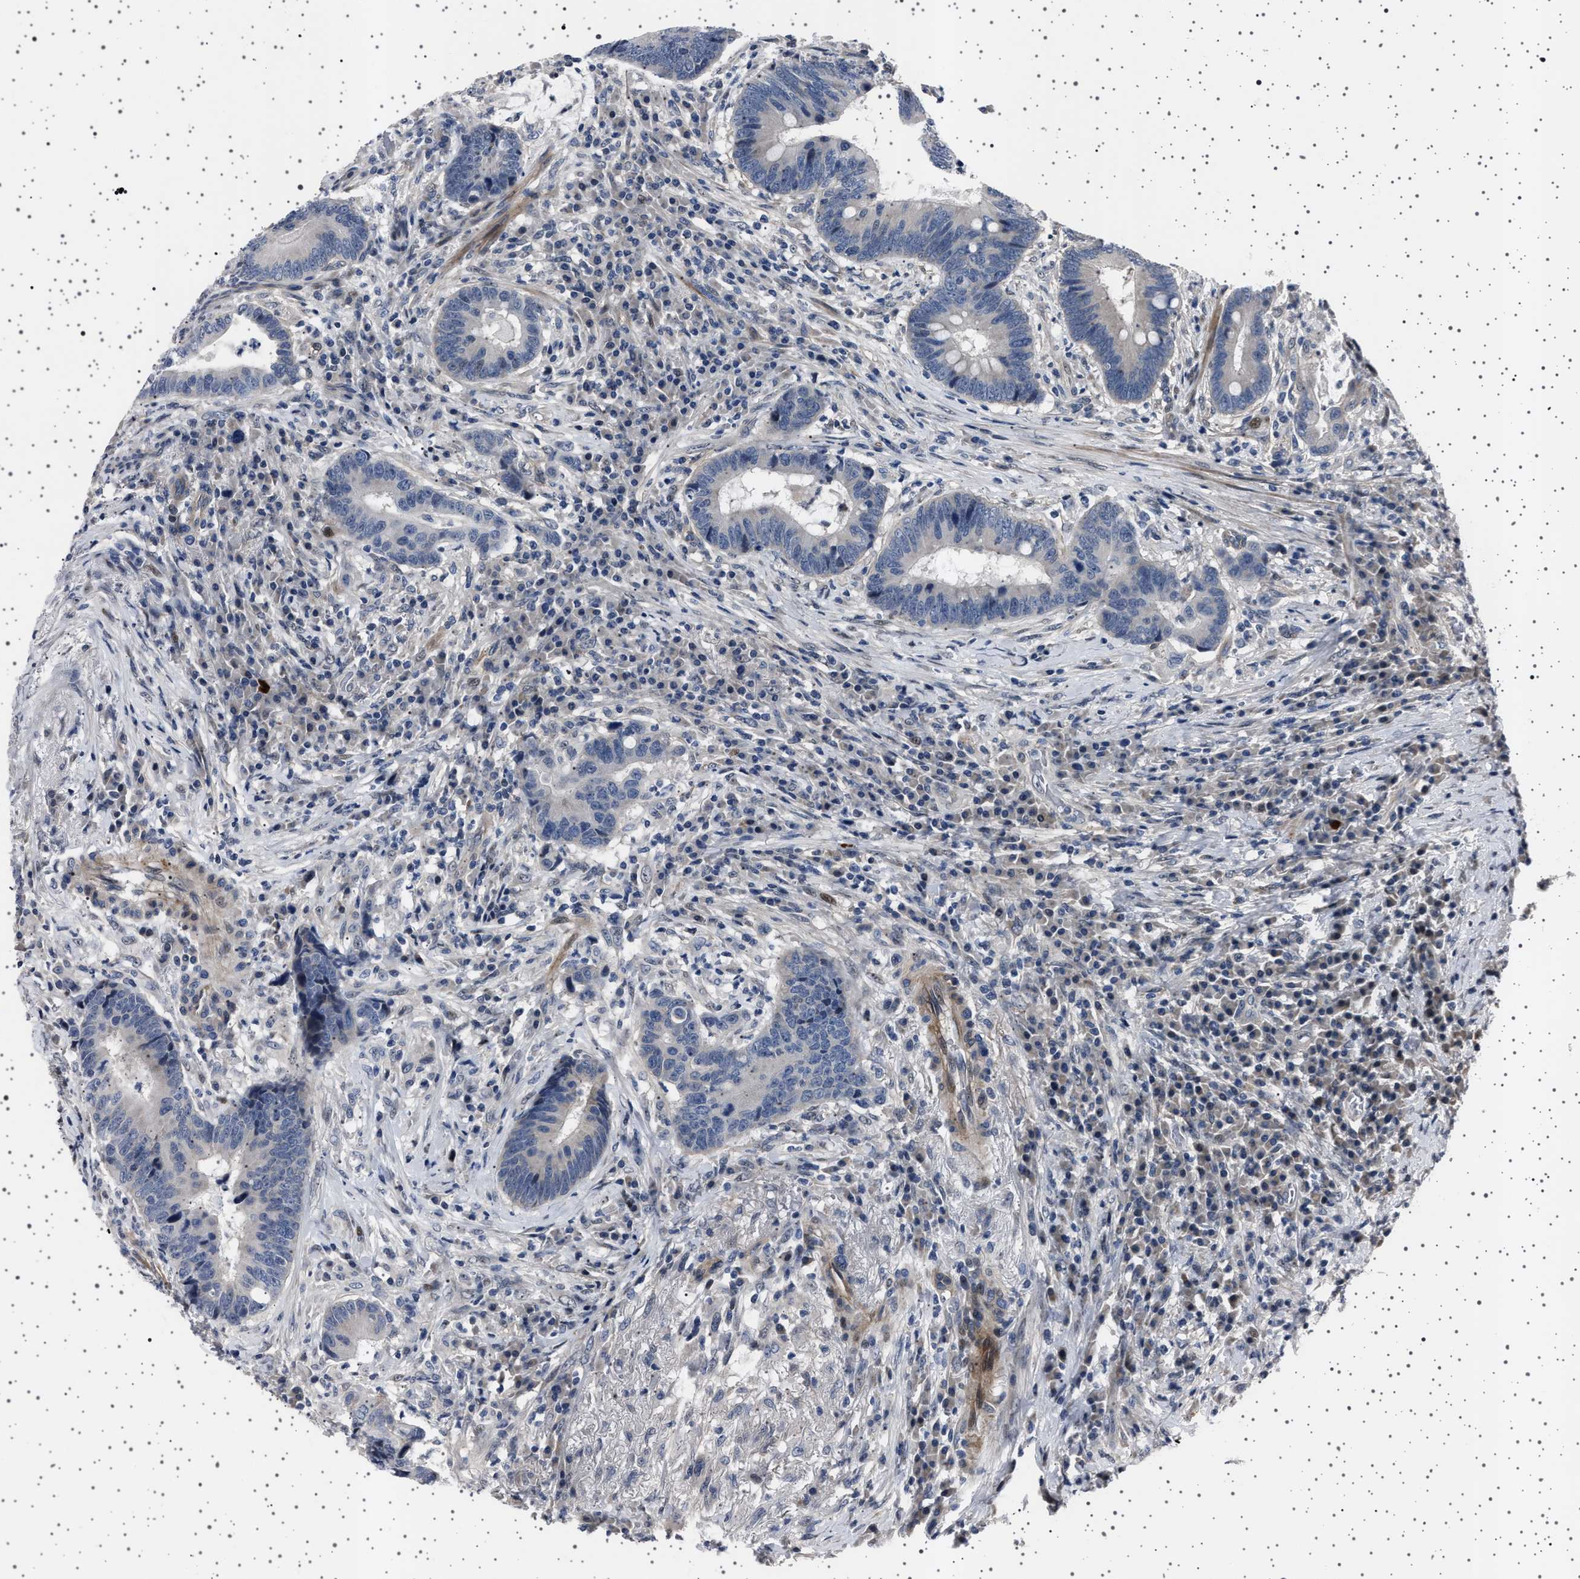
{"staining": {"intensity": "negative", "quantity": "none", "location": "none"}, "tissue": "colorectal cancer", "cell_type": "Tumor cells", "image_type": "cancer", "snomed": [{"axis": "morphology", "description": "Adenocarcinoma, NOS"}, {"axis": "topography", "description": "Rectum"}, {"axis": "topography", "description": "Anal"}], "caption": "Immunohistochemistry (IHC) photomicrograph of neoplastic tissue: colorectal cancer stained with DAB (3,3'-diaminobenzidine) shows no significant protein expression in tumor cells. (DAB (3,3'-diaminobenzidine) IHC visualized using brightfield microscopy, high magnification).", "gene": "PAK5", "patient": {"sex": "female", "age": 89}}